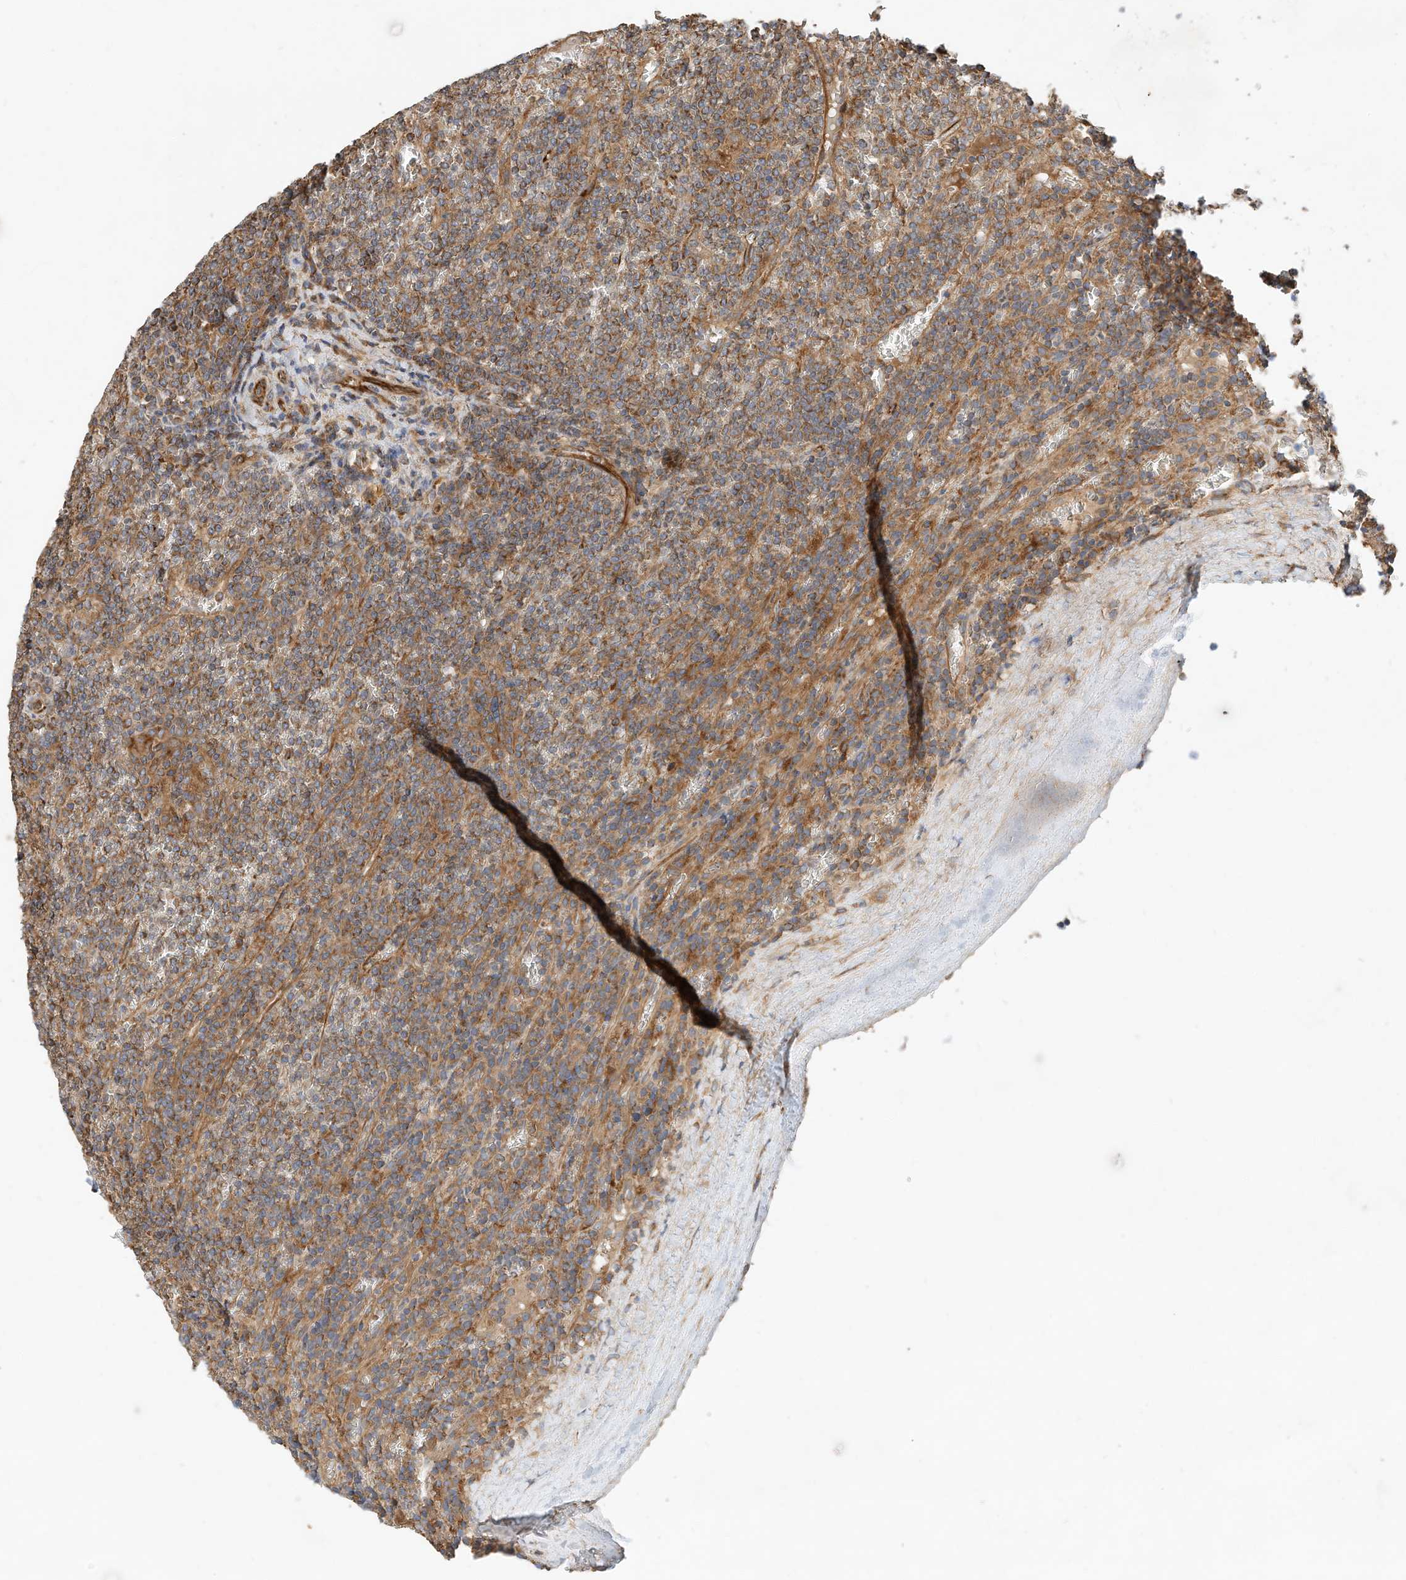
{"staining": {"intensity": "strong", "quantity": "25%-75%", "location": "cytoplasmic/membranous"}, "tissue": "lymphoma", "cell_type": "Tumor cells", "image_type": "cancer", "snomed": [{"axis": "morphology", "description": "Malignant lymphoma, non-Hodgkin's type, Low grade"}, {"axis": "topography", "description": "Spleen"}], "caption": "Malignant lymphoma, non-Hodgkin's type (low-grade) stained with immunohistochemistry demonstrates strong cytoplasmic/membranous staining in approximately 25%-75% of tumor cells.", "gene": "CPAMD8", "patient": {"sex": "female", "age": 19}}